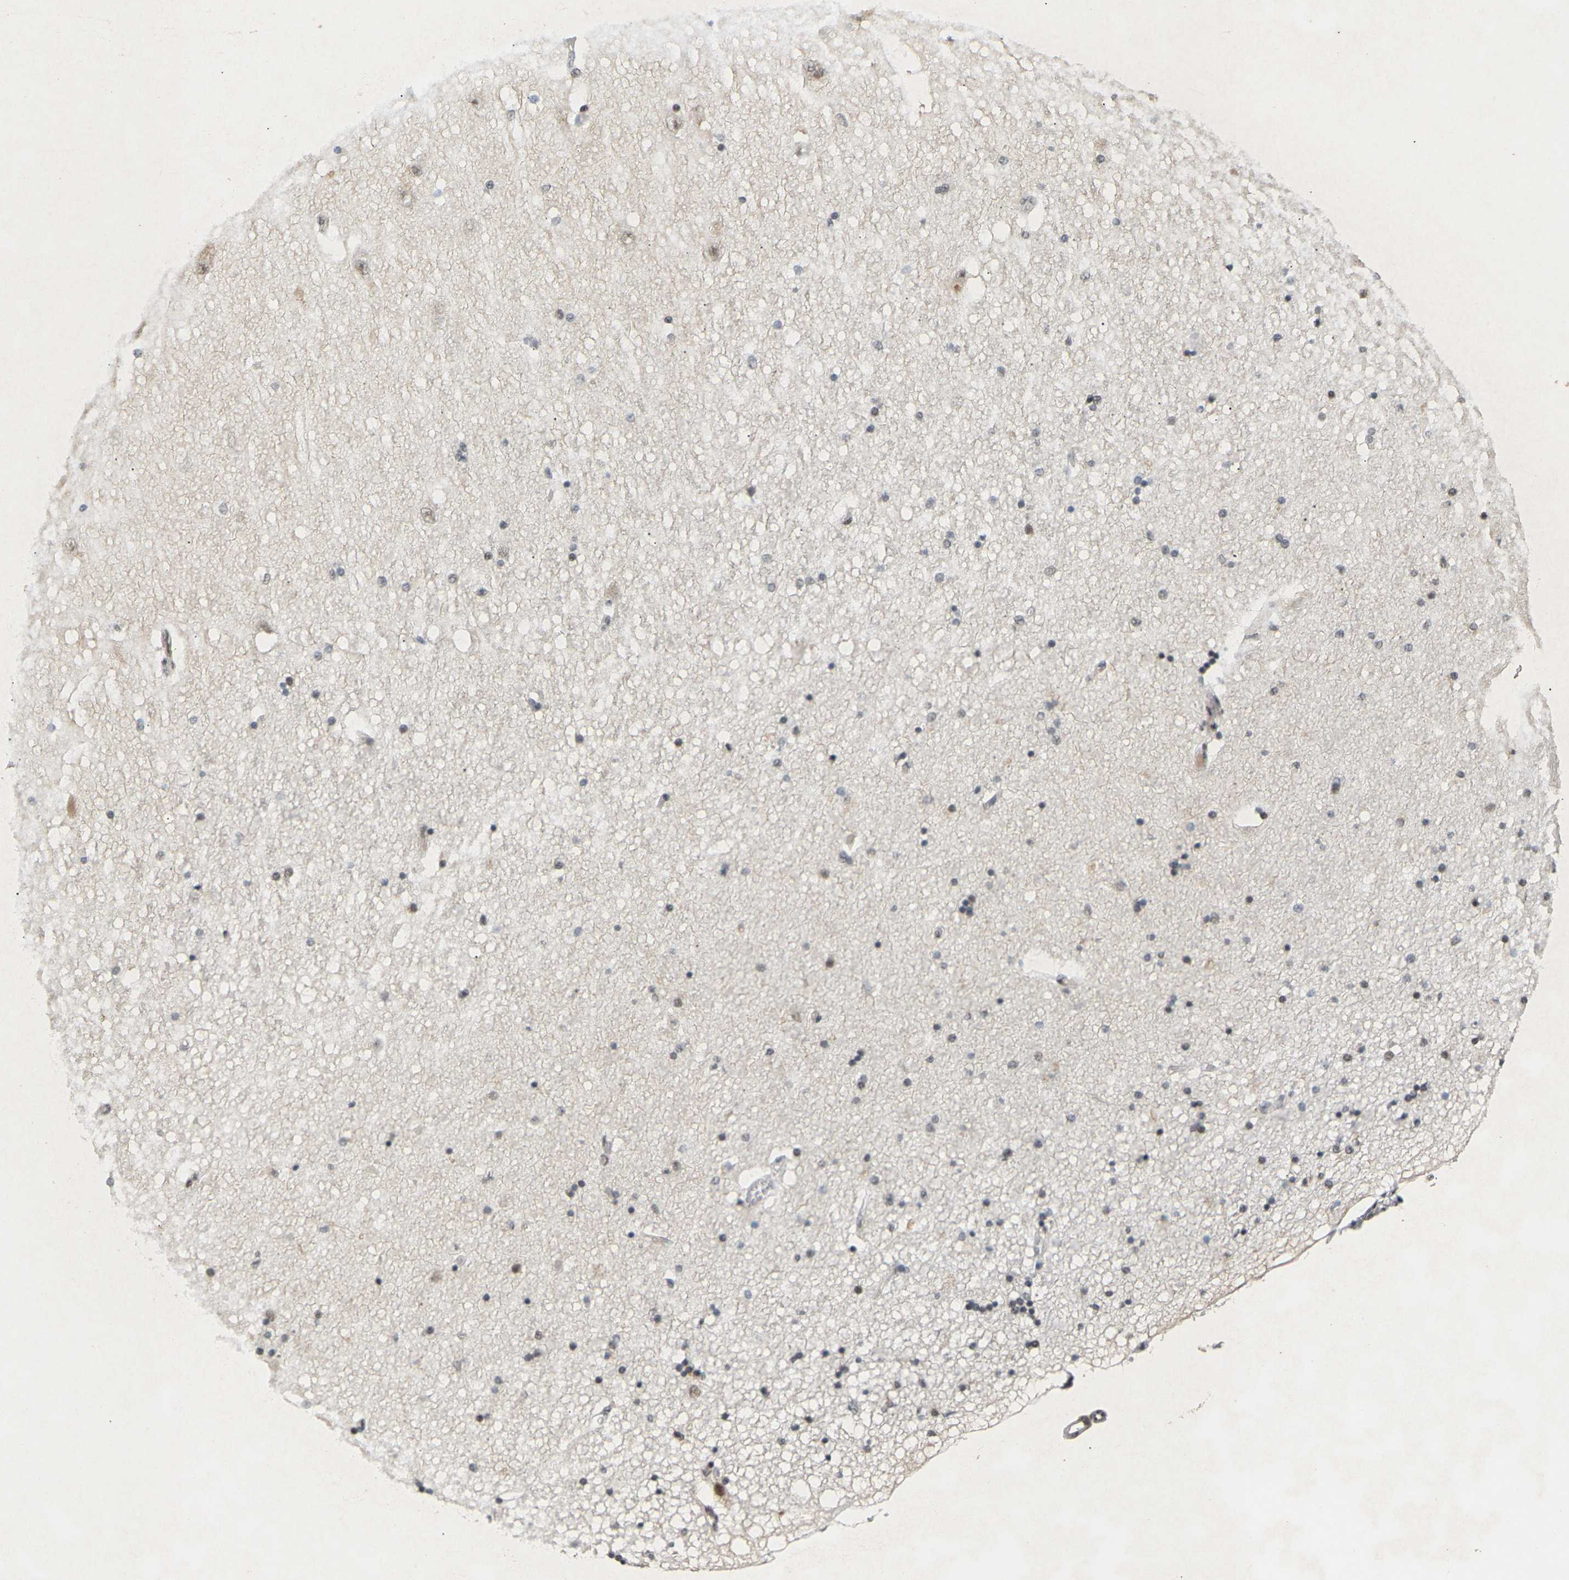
{"staining": {"intensity": "weak", "quantity": "<25%", "location": "nuclear"}, "tissue": "hippocampus", "cell_type": "Glial cells", "image_type": "normal", "snomed": [{"axis": "morphology", "description": "Normal tissue, NOS"}, {"axis": "topography", "description": "Hippocampus"}], "caption": "Image shows no significant protein expression in glial cells of benign hippocampus.", "gene": "NELFB", "patient": {"sex": "female", "age": 54}}